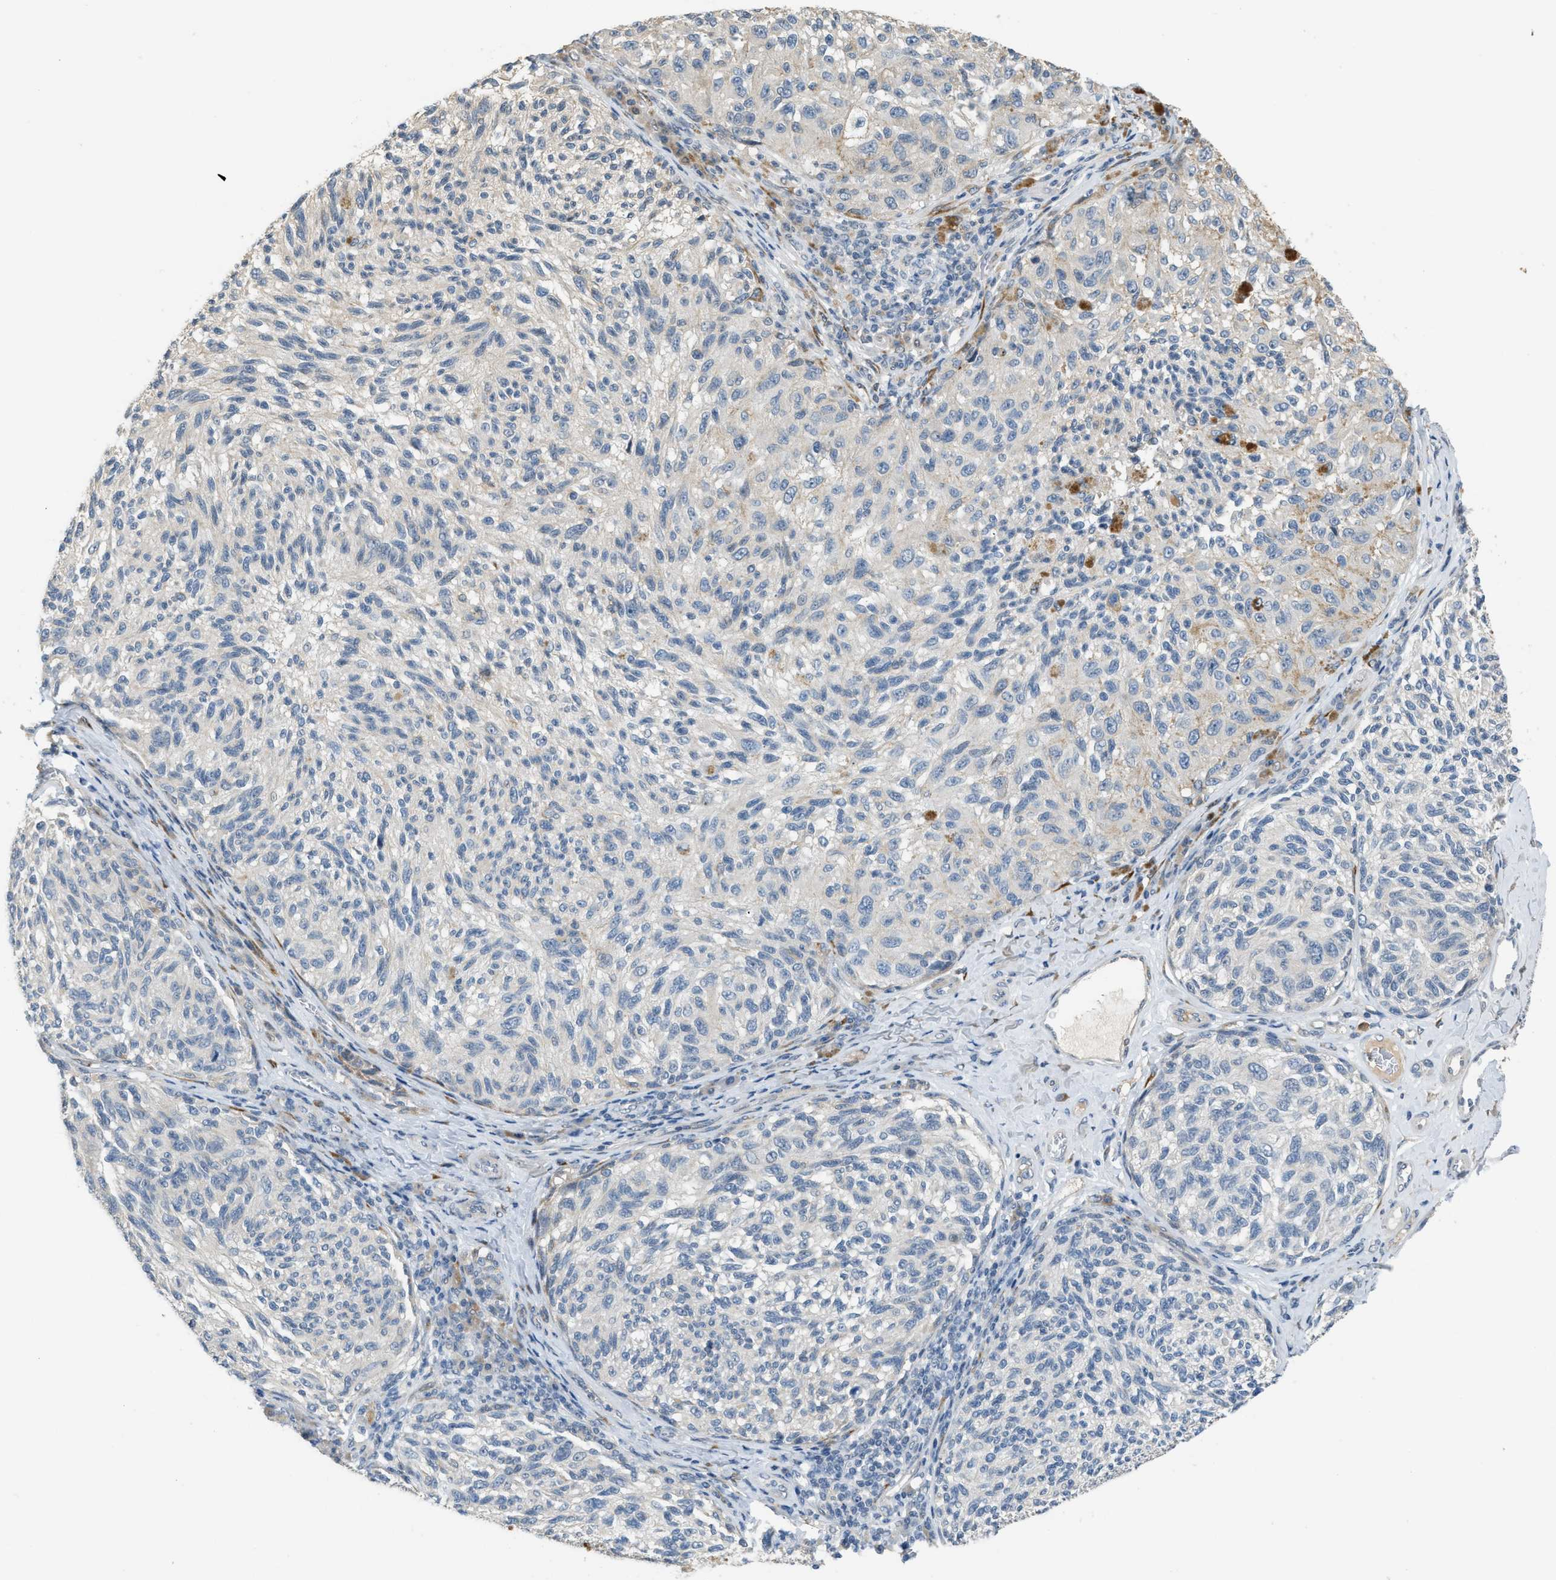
{"staining": {"intensity": "negative", "quantity": "none", "location": "none"}, "tissue": "melanoma", "cell_type": "Tumor cells", "image_type": "cancer", "snomed": [{"axis": "morphology", "description": "Malignant melanoma, NOS"}, {"axis": "topography", "description": "Skin"}], "caption": "Tumor cells are negative for brown protein staining in malignant melanoma.", "gene": "TMEM154", "patient": {"sex": "female", "age": 73}}